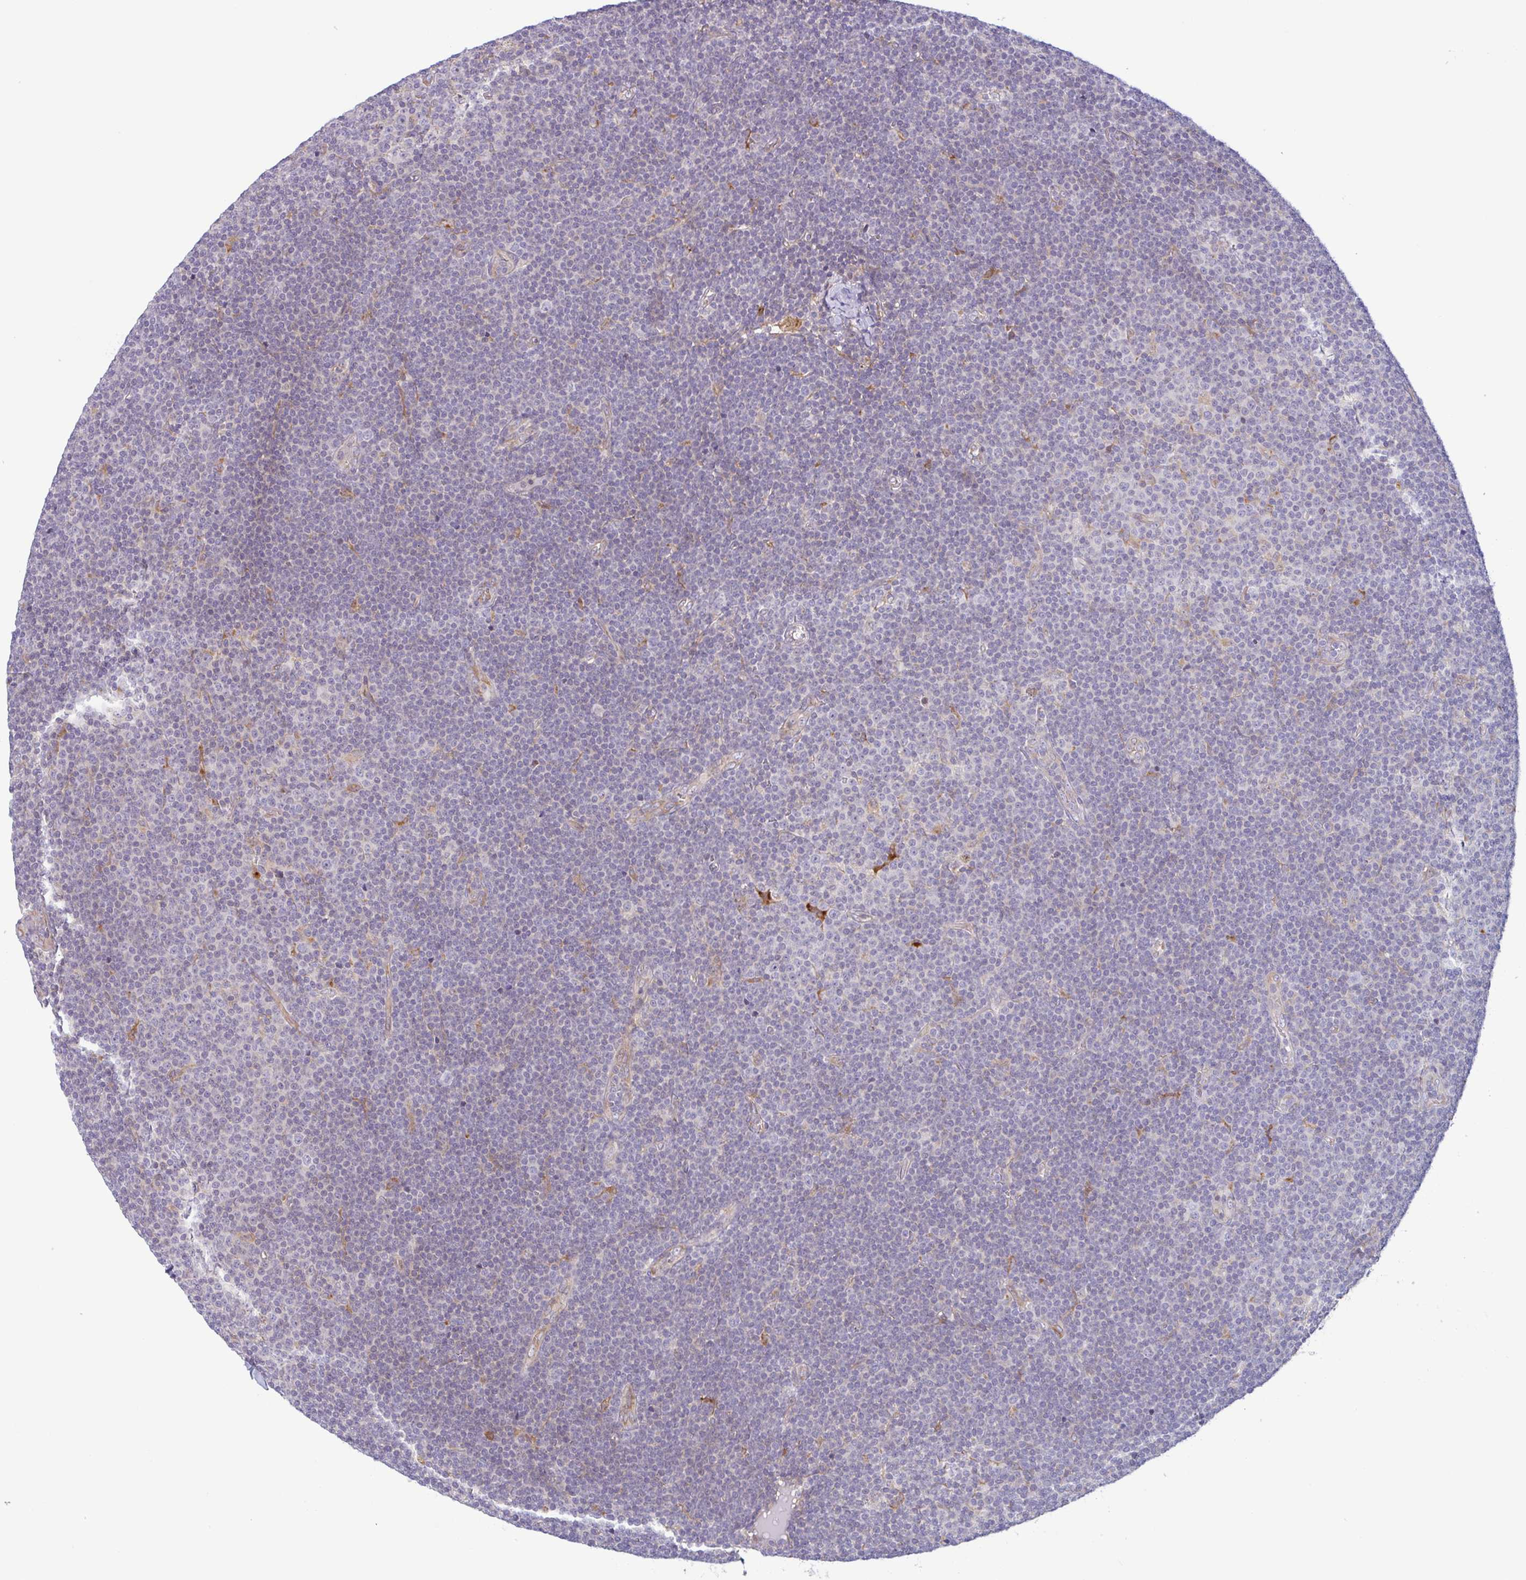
{"staining": {"intensity": "negative", "quantity": "none", "location": "none"}, "tissue": "lymphoma", "cell_type": "Tumor cells", "image_type": "cancer", "snomed": [{"axis": "morphology", "description": "Malignant lymphoma, non-Hodgkin's type, Low grade"}, {"axis": "topography", "description": "Lymph node"}], "caption": "High power microscopy micrograph of an immunohistochemistry (IHC) photomicrograph of lymphoma, revealing no significant expression in tumor cells.", "gene": "RIT1", "patient": {"sex": "male", "age": 48}}